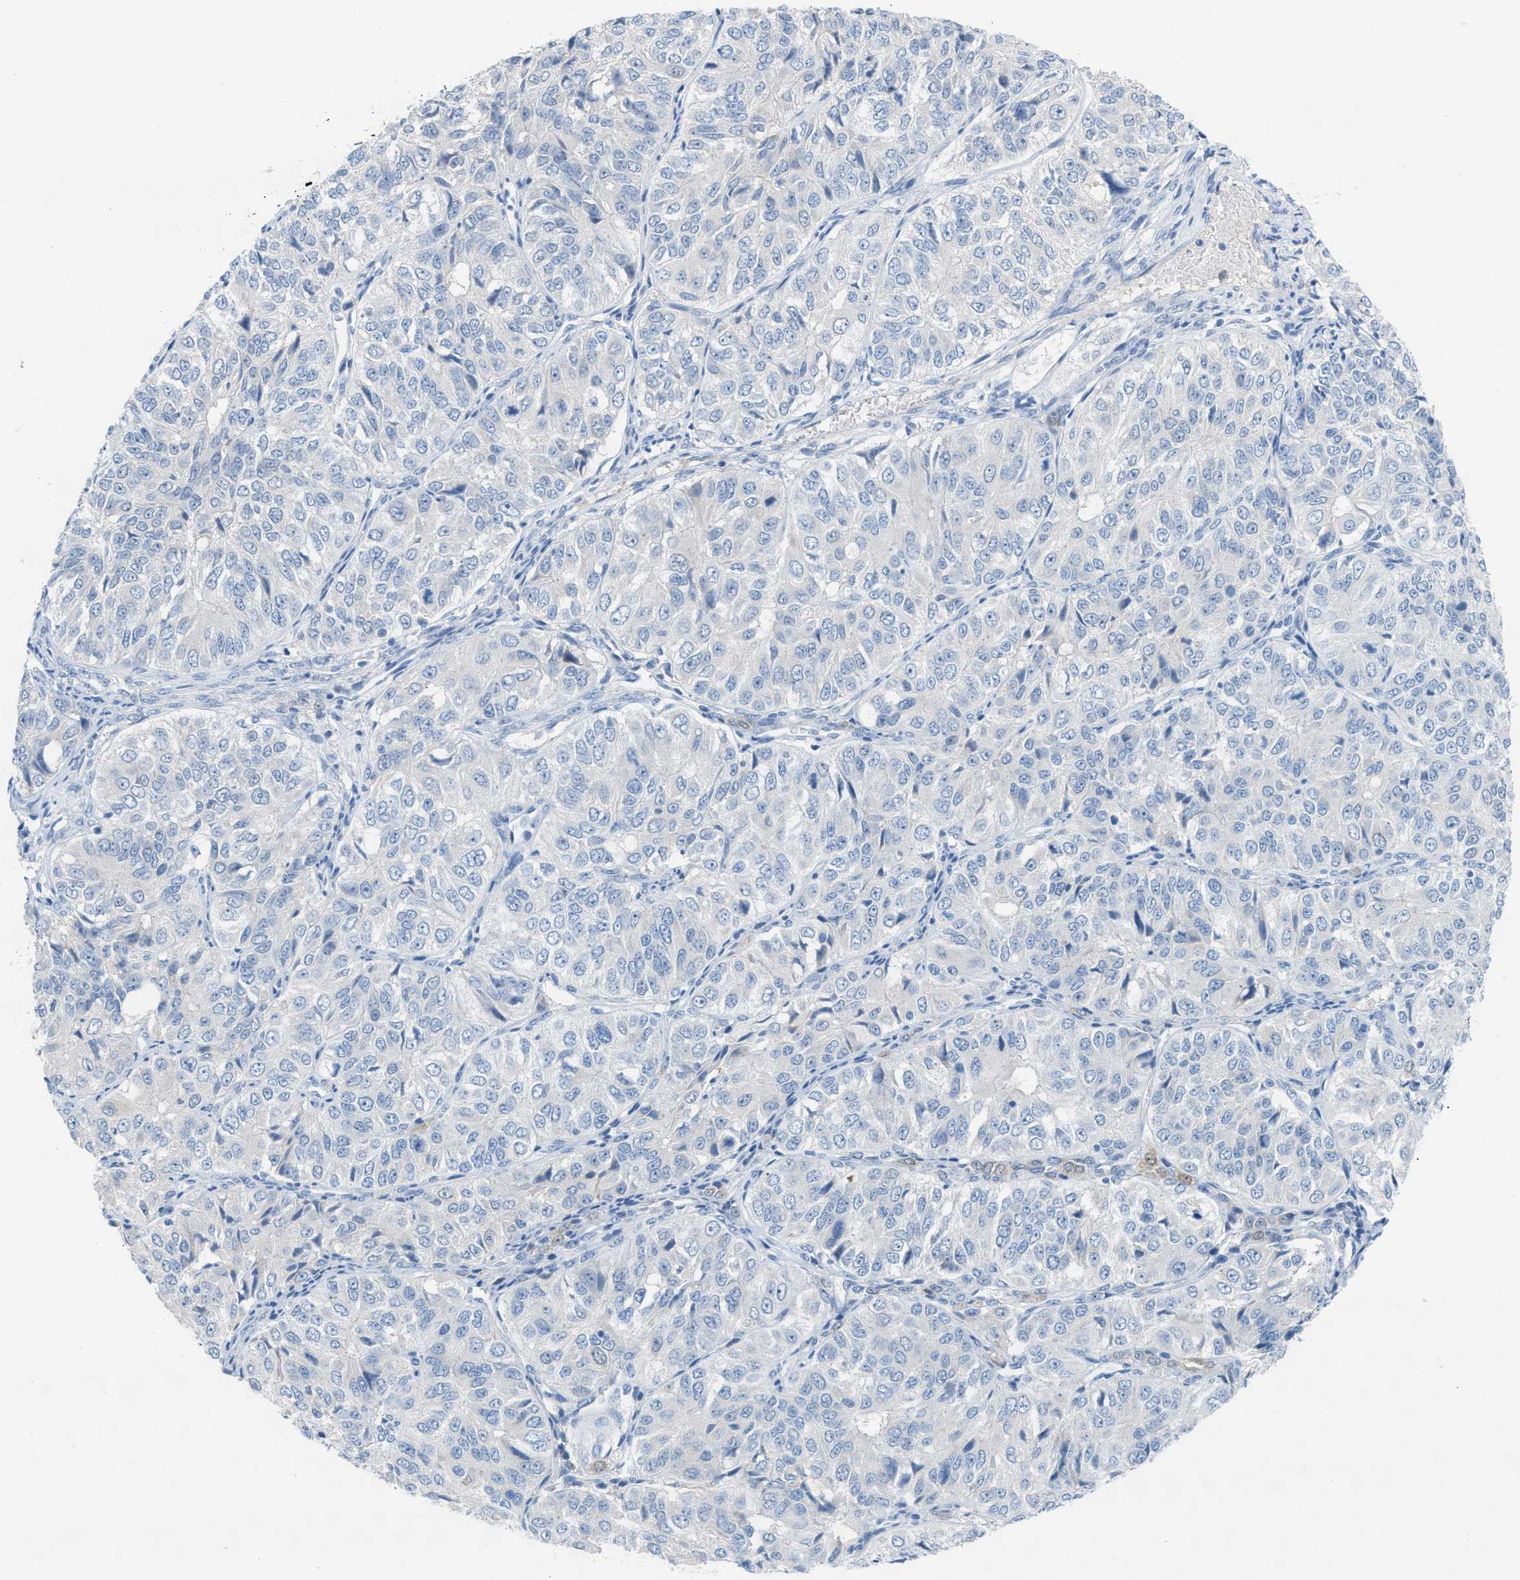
{"staining": {"intensity": "negative", "quantity": "none", "location": "none"}, "tissue": "ovarian cancer", "cell_type": "Tumor cells", "image_type": "cancer", "snomed": [{"axis": "morphology", "description": "Carcinoma, endometroid"}, {"axis": "topography", "description": "Ovary"}], "caption": "A high-resolution histopathology image shows immunohistochemistry staining of ovarian endometroid carcinoma, which displays no significant staining in tumor cells. (Stains: DAB (3,3'-diaminobenzidine) immunohistochemistry (IHC) with hematoxylin counter stain, Microscopy: brightfield microscopy at high magnification).", "gene": "ASPA", "patient": {"sex": "female", "age": 51}}